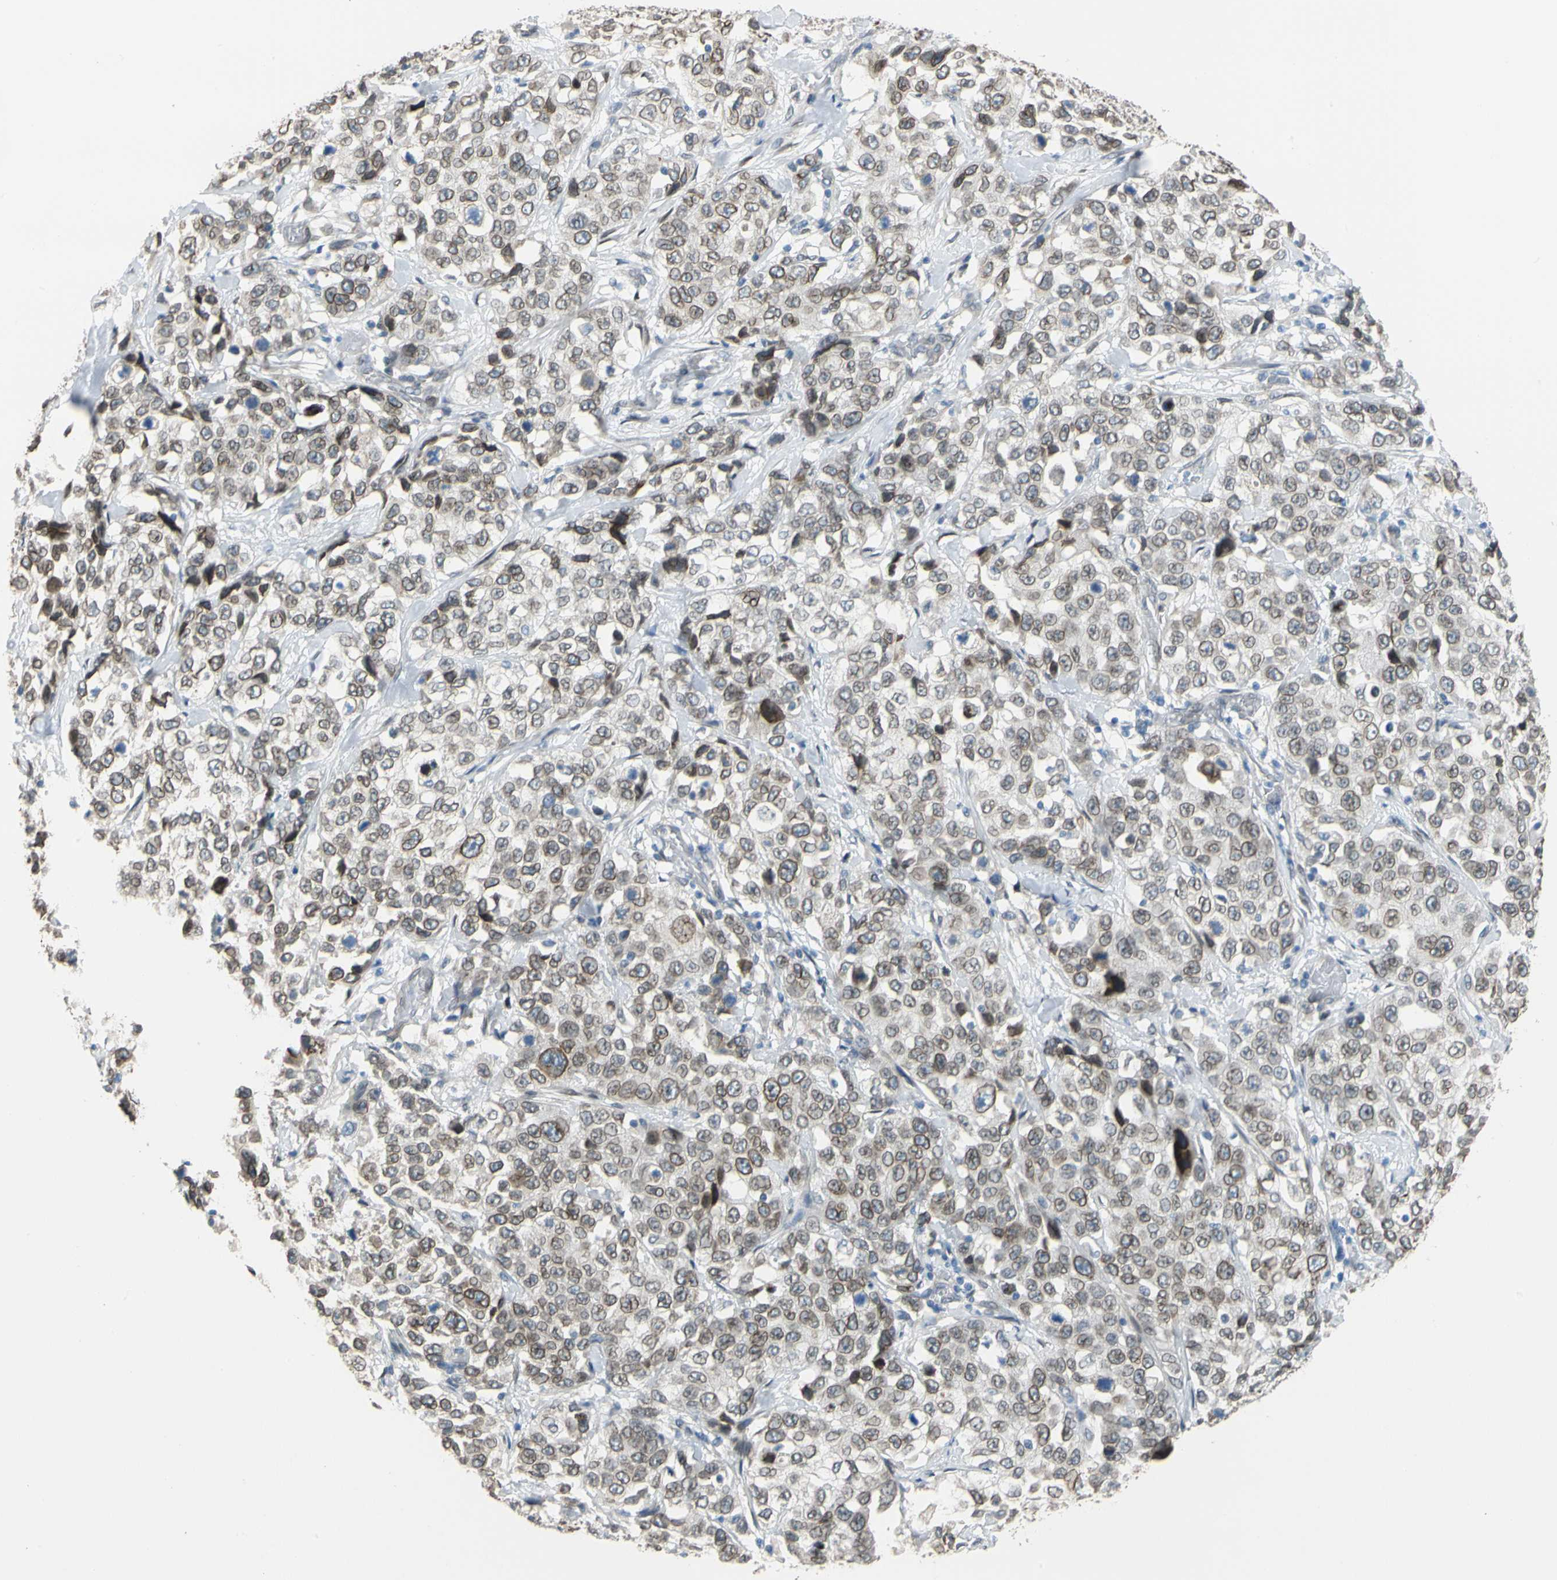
{"staining": {"intensity": "weak", "quantity": ">75%", "location": "cytoplasmic/membranous,nuclear"}, "tissue": "stomach cancer", "cell_type": "Tumor cells", "image_type": "cancer", "snomed": [{"axis": "morphology", "description": "Normal tissue, NOS"}, {"axis": "morphology", "description": "Adenocarcinoma, NOS"}, {"axis": "topography", "description": "Stomach"}], "caption": "Tumor cells show low levels of weak cytoplasmic/membranous and nuclear staining in approximately >75% of cells in stomach cancer.", "gene": "SUN1", "patient": {"sex": "male", "age": 48}}